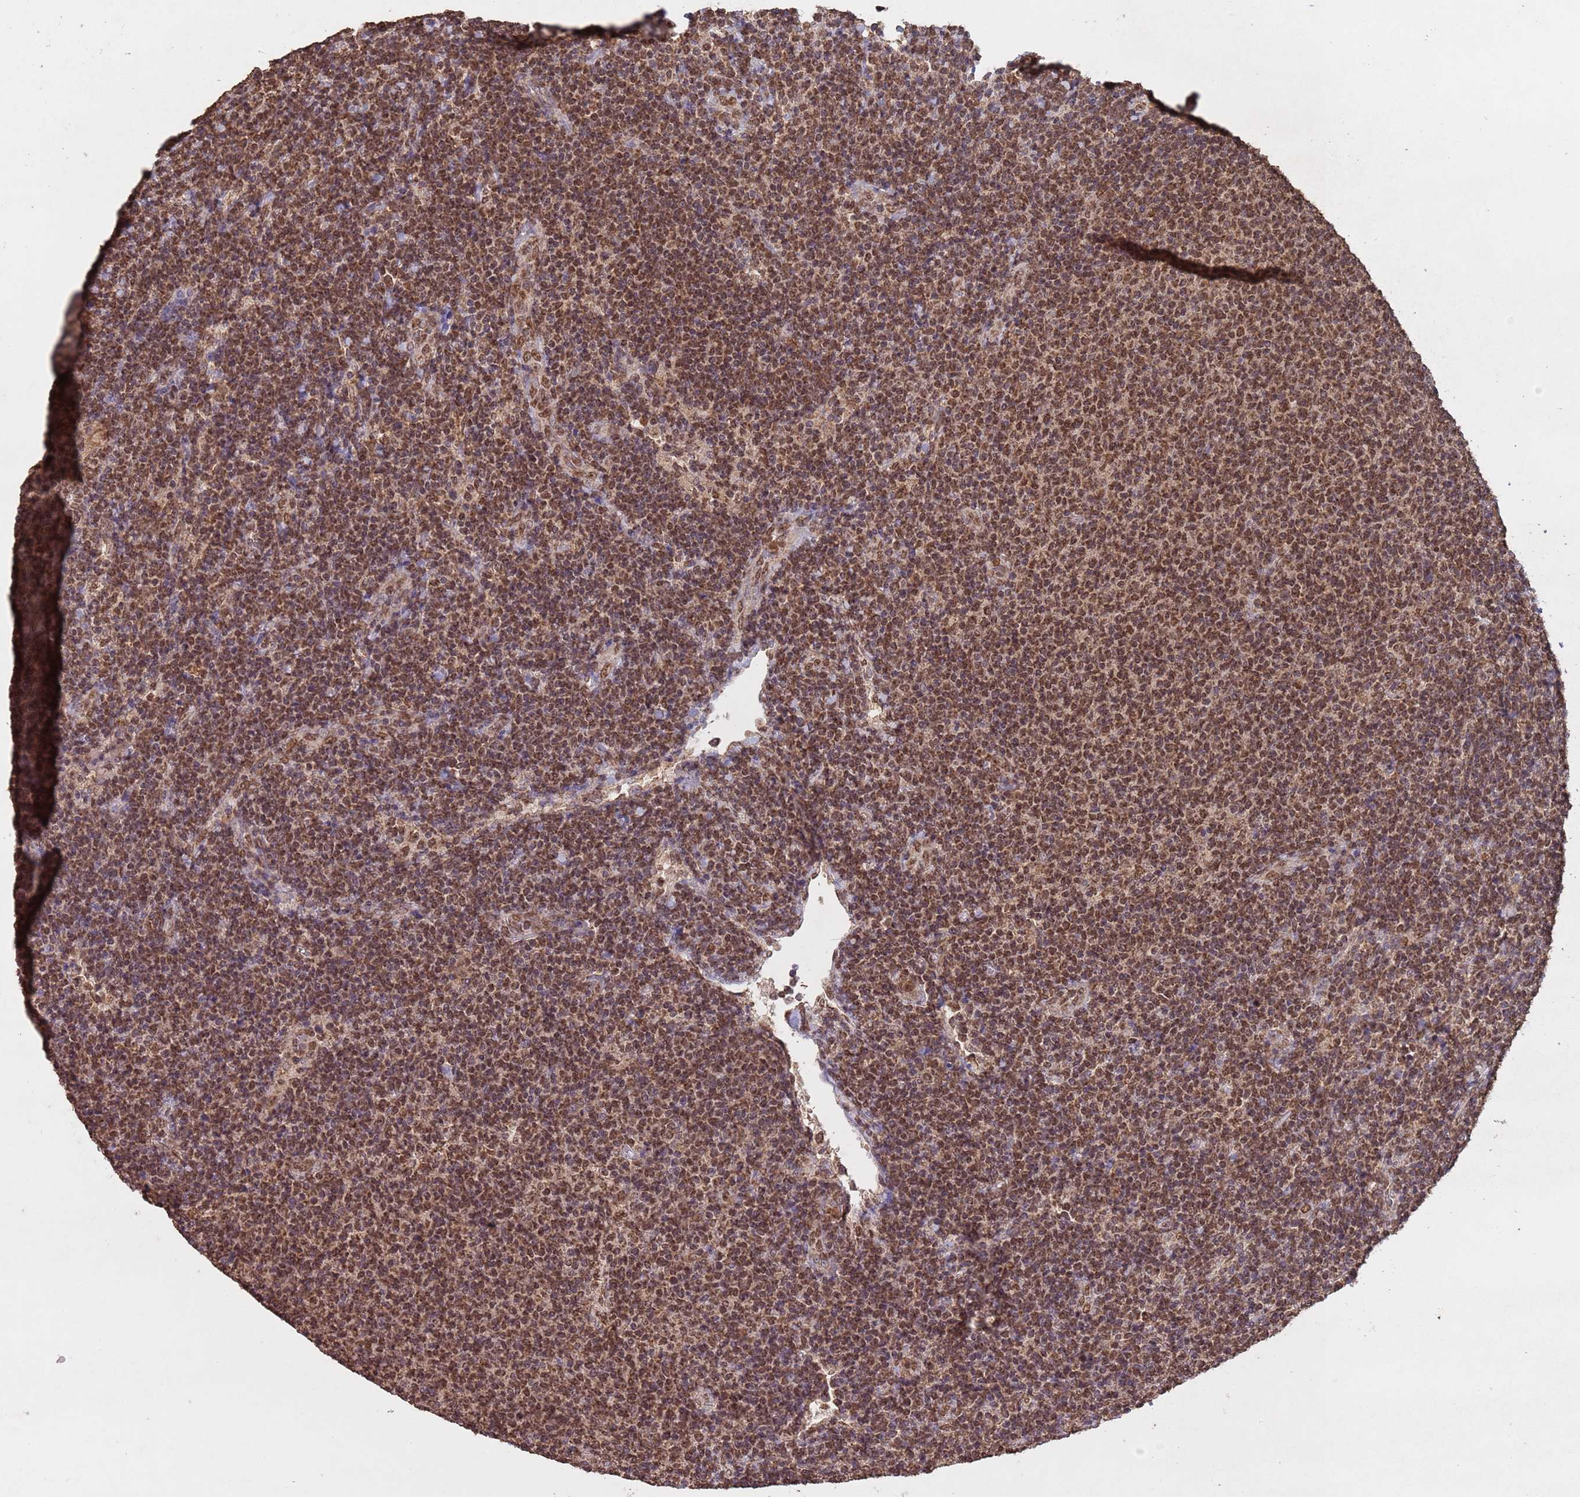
{"staining": {"intensity": "moderate", "quantity": ">75%", "location": "nuclear"}, "tissue": "lymphoma", "cell_type": "Tumor cells", "image_type": "cancer", "snomed": [{"axis": "morphology", "description": "Malignant lymphoma, non-Hodgkin's type, Low grade"}, {"axis": "topography", "description": "Lymph node"}], "caption": "DAB (3,3'-diaminobenzidine) immunohistochemical staining of lymphoma displays moderate nuclear protein expression in approximately >75% of tumor cells.", "gene": "HDAC10", "patient": {"sex": "male", "age": 66}}